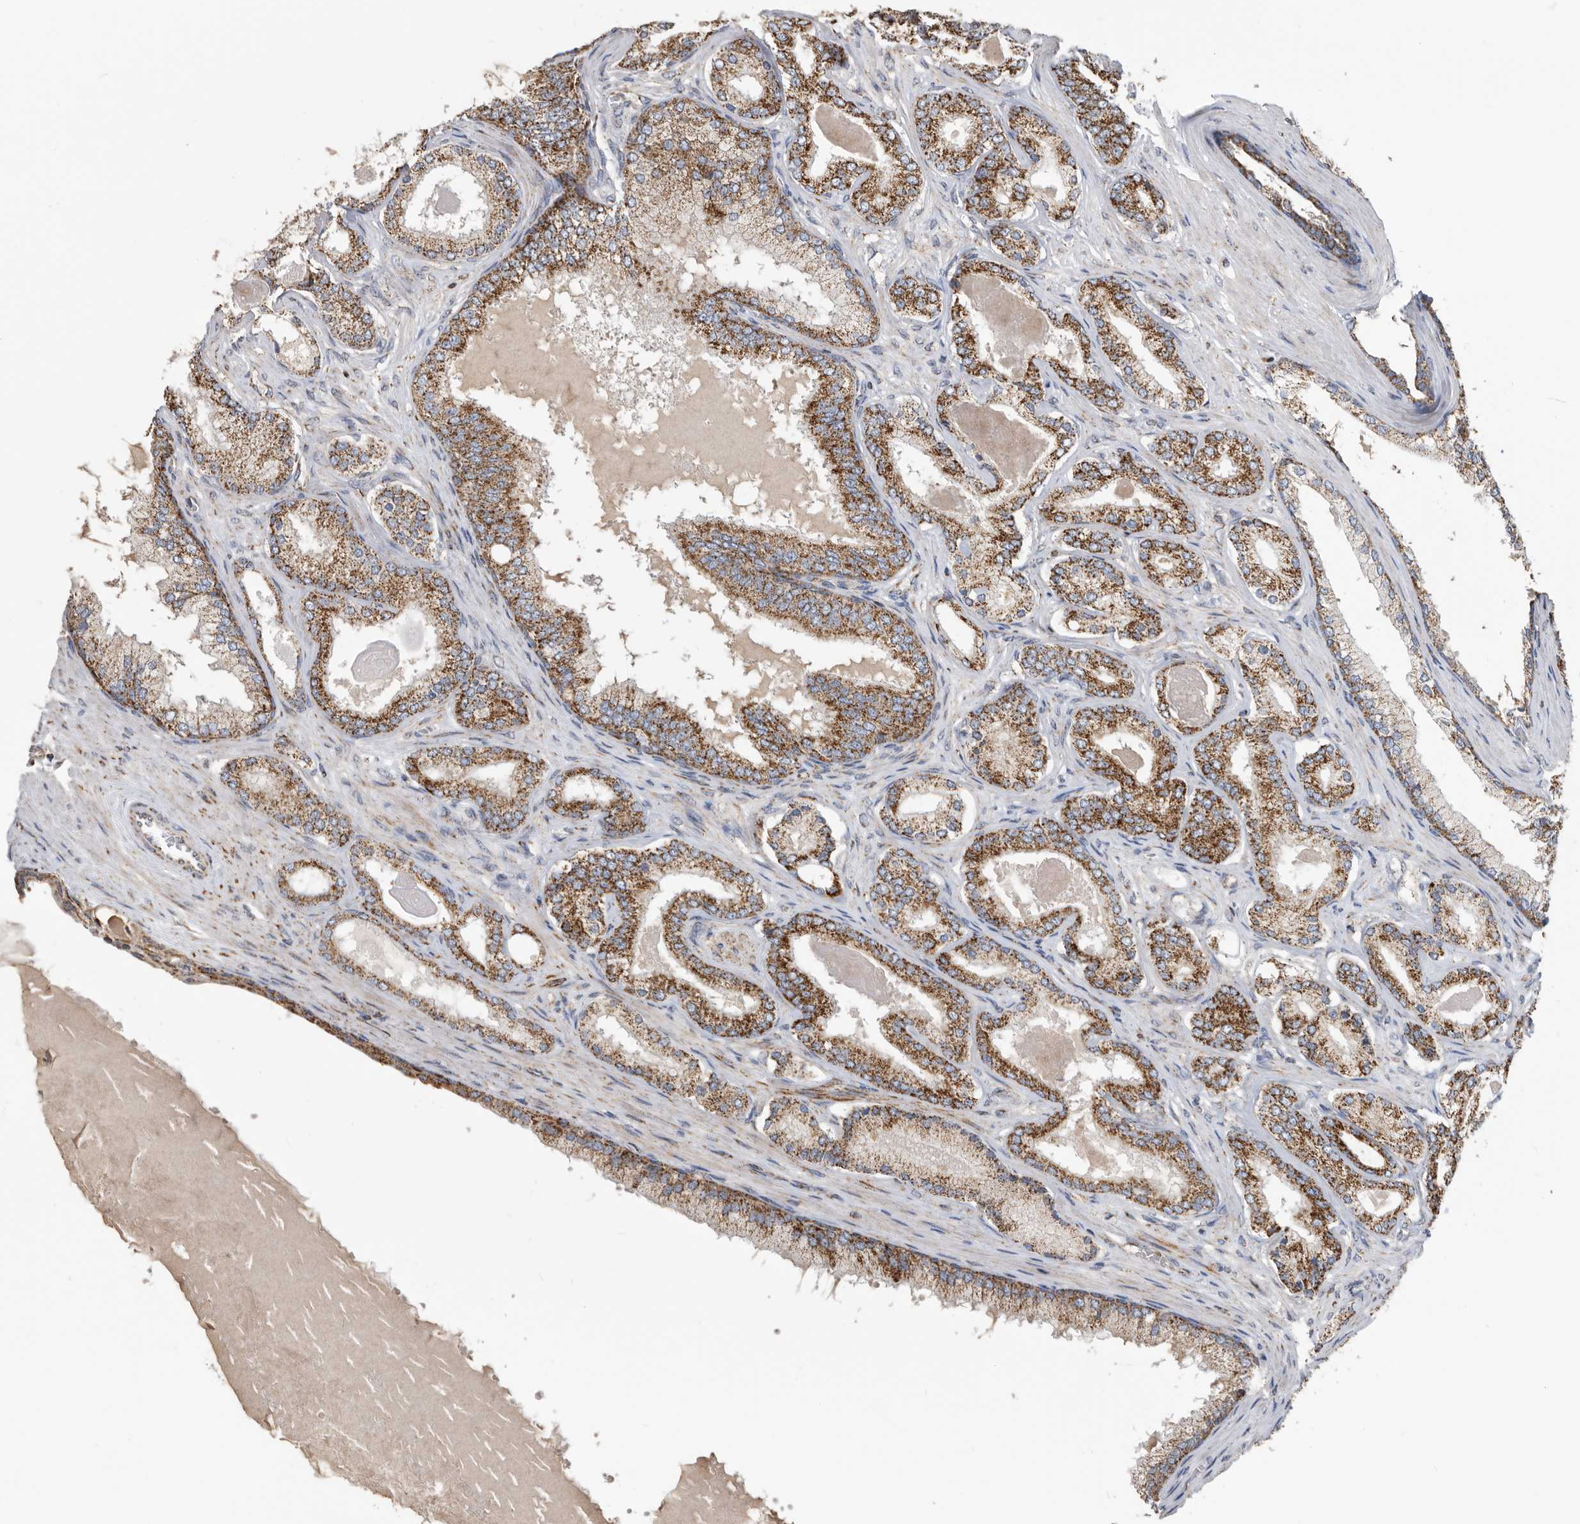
{"staining": {"intensity": "strong", "quantity": ">75%", "location": "cytoplasmic/membranous"}, "tissue": "prostate cancer", "cell_type": "Tumor cells", "image_type": "cancer", "snomed": [{"axis": "morphology", "description": "Adenocarcinoma, Low grade"}, {"axis": "topography", "description": "Prostate"}], "caption": "IHC of low-grade adenocarcinoma (prostate) displays high levels of strong cytoplasmic/membranous expression in about >75% of tumor cells. Using DAB (brown) and hematoxylin (blue) stains, captured at high magnification using brightfield microscopy.", "gene": "WFDC1", "patient": {"sex": "male", "age": 70}}